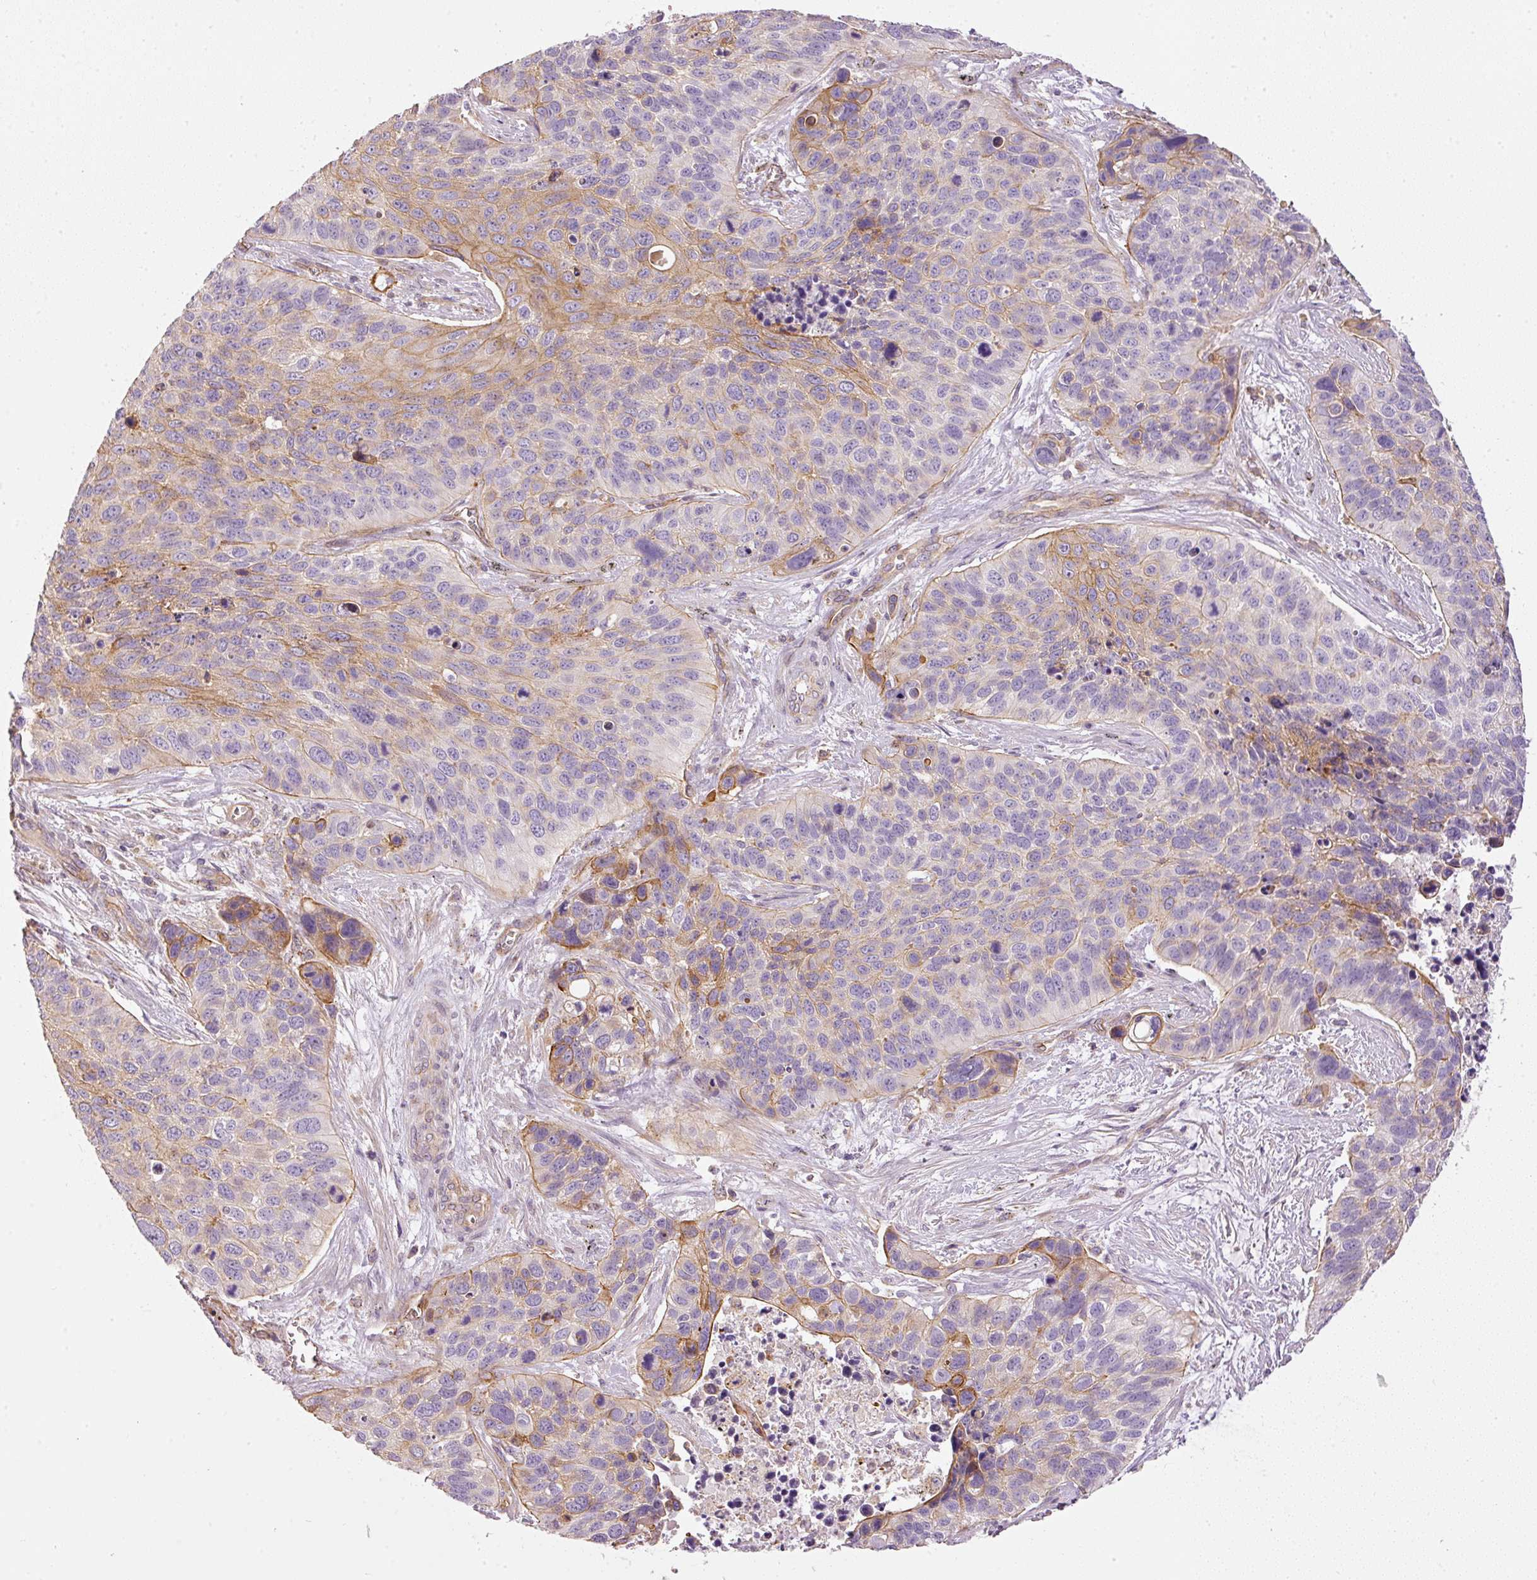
{"staining": {"intensity": "moderate", "quantity": "<25%", "location": "cytoplasmic/membranous"}, "tissue": "lung cancer", "cell_type": "Tumor cells", "image_type": "cancer", "snomed": [{"axis": "morphology", "description": "Squamous cell carcinoma, NOS"}, {"axis": "topography", "description": "Lung"}], "caption": "Lung cancer was stained to show a protein in brown. There is low levels of moderate cytoplasmic/membranous expression in about <25% of tumor cells.", "gene": "OSR2", "patient": {"sex": "male", "age": 62}}